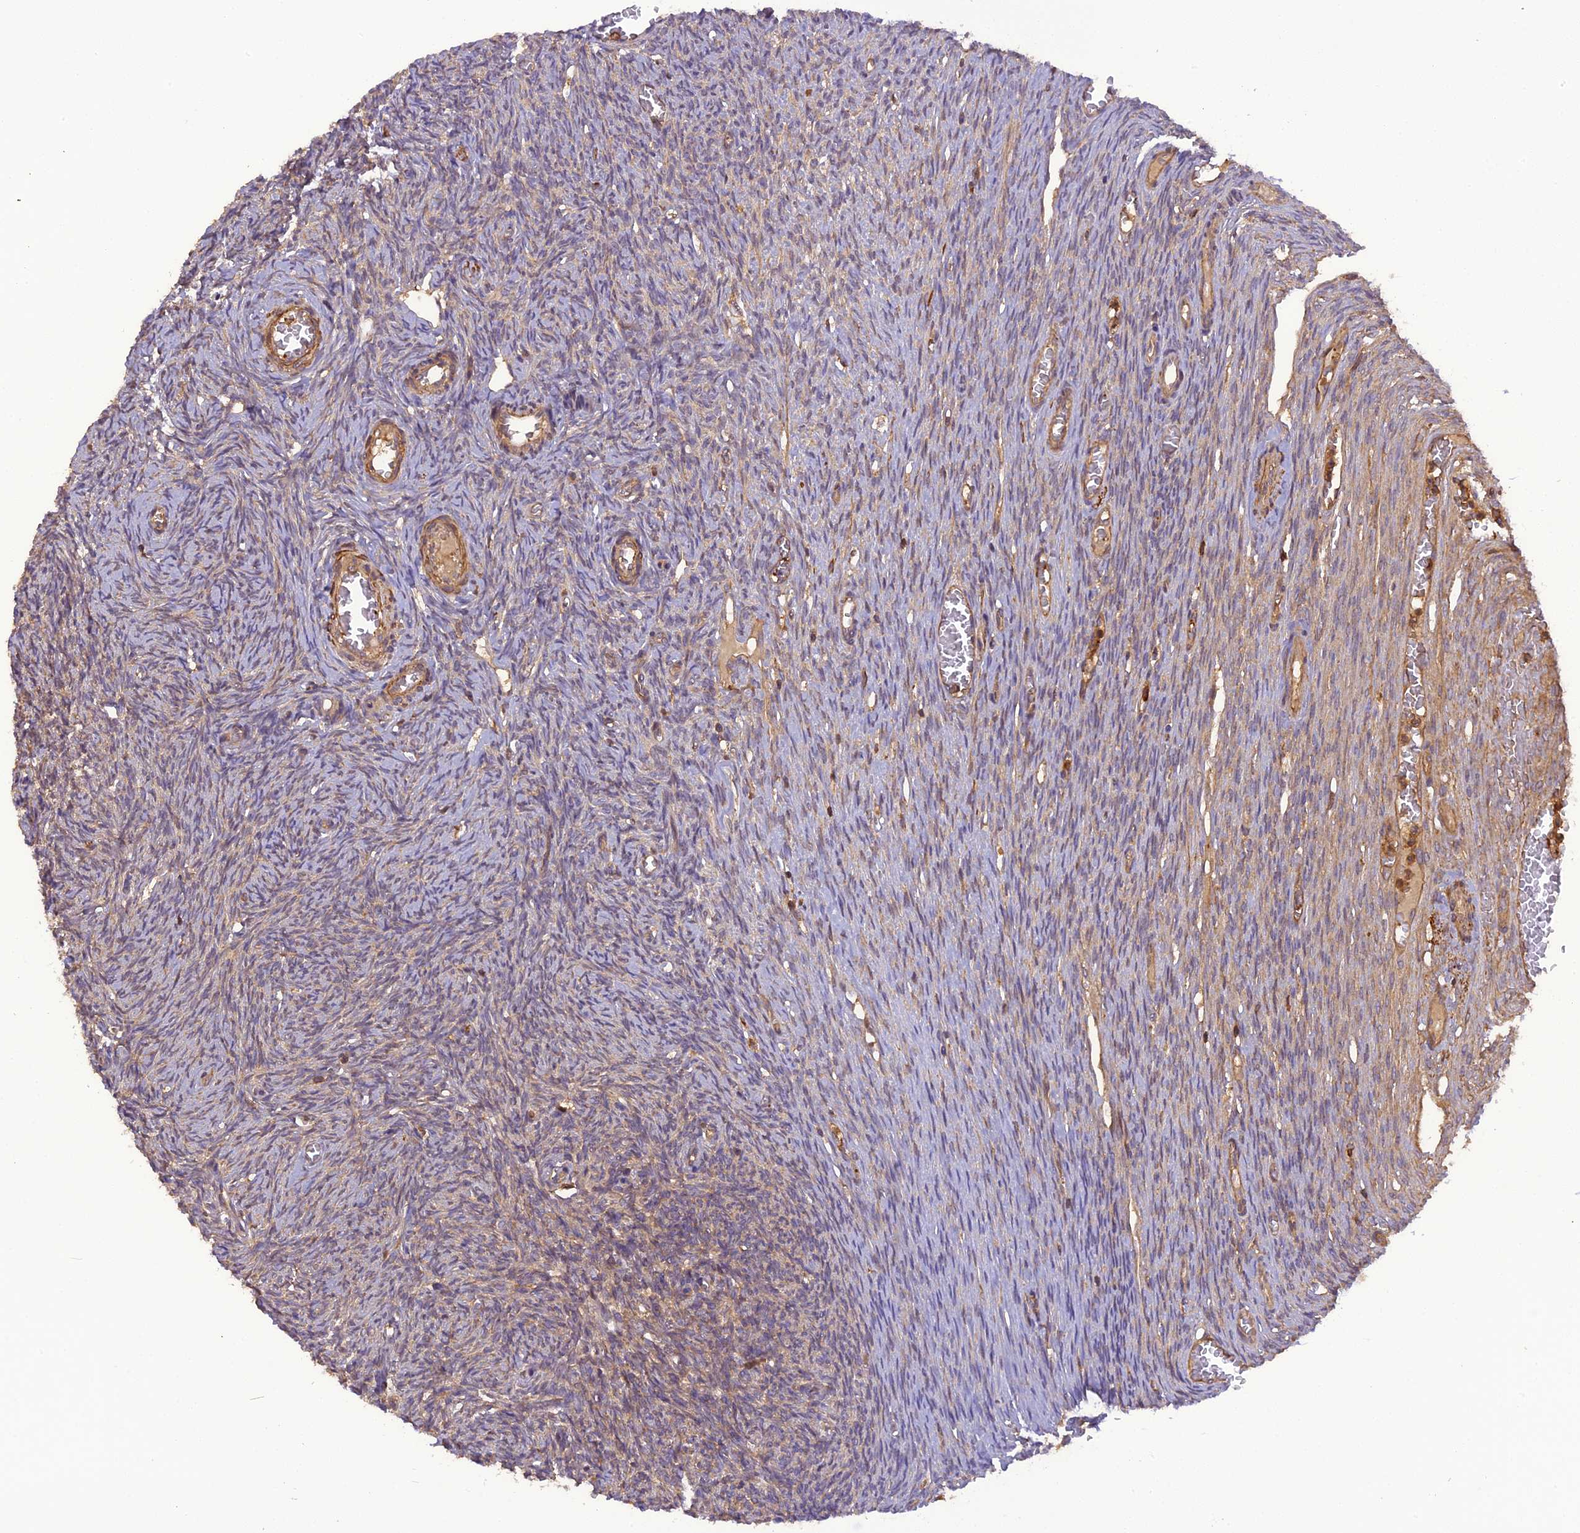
{"staining": {"intensity": "weak", "quantity": "<25%", "location": "cytoplasmic/membranous"}, "tissue": "ovary", "cell_type": "Ovarian stroma cells", "image_type": "normal", "snomed": [{"axis": "morphology", "description": "Normal tissue, NOS"}, {"axis": "topography", "description": "Ovary"}], "caption": "Immunohistochemistry histopathology image of unremarkable human ovary stained for a protein (brown), which reveals no staining in ovarian stroma cells.", "gene": "STOML1", "patient": {"sex": "female", "age": 44}}